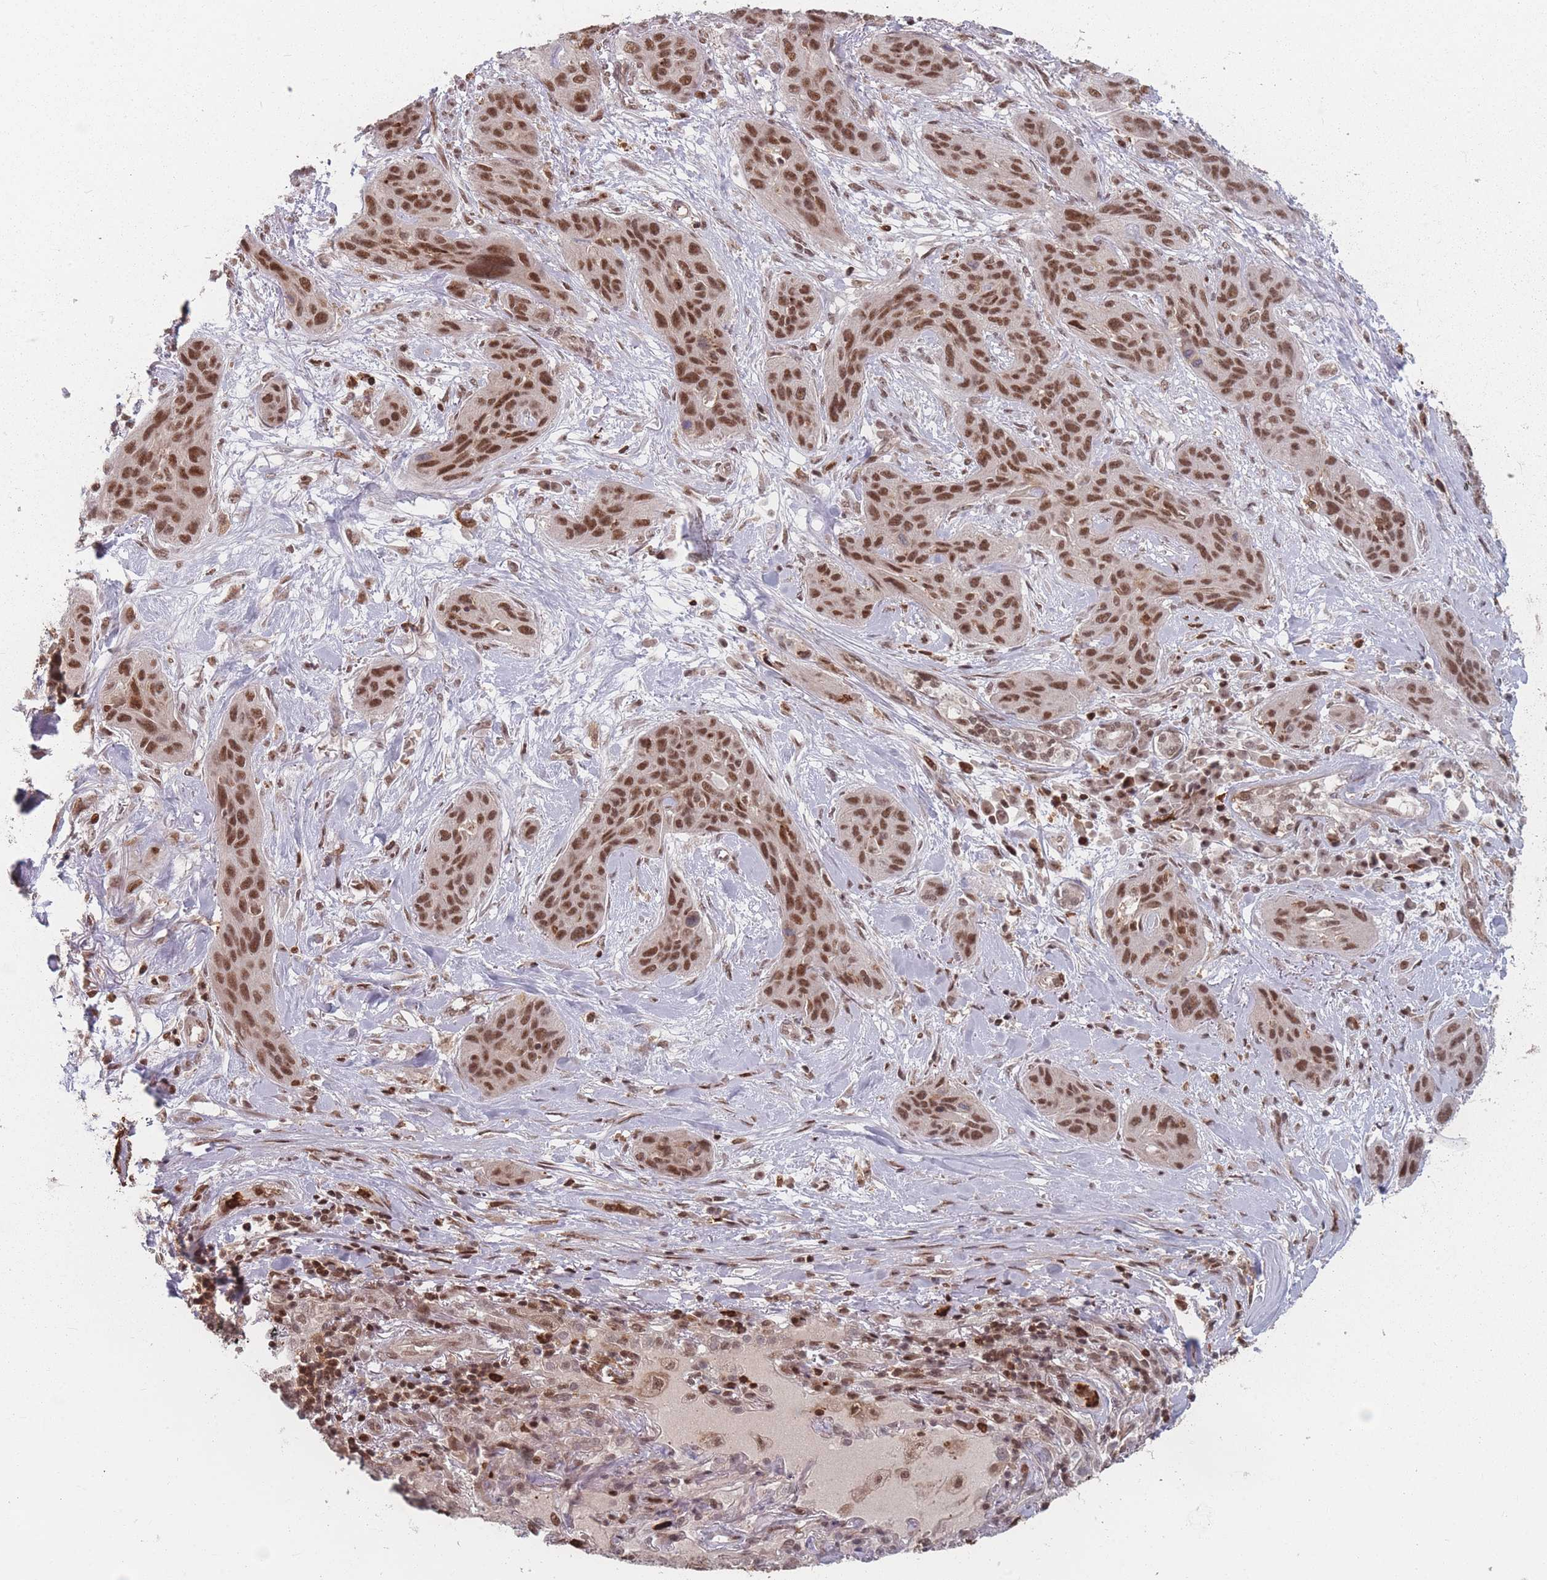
{"staining": {"intensity": "moderate", "quantity": ">75%", "location": "nuclear"}, "tissue": "lung cancer", "cell_type": "Tumor cells", "image_type": "cancer", "snomed": [{"axis": "morphology", "description": "Squamous cell carcinoma, NOS"}, {"axis": "topography", "description": "Lung"}], "caption": "Tumor cells exhibit medium levels of moderate nuclear positivity in about >75% of cells in human lung cancer (squamous cell carcinoma).", "gene": "WDR55", "patient": {"sex": "female", "age": 70}}